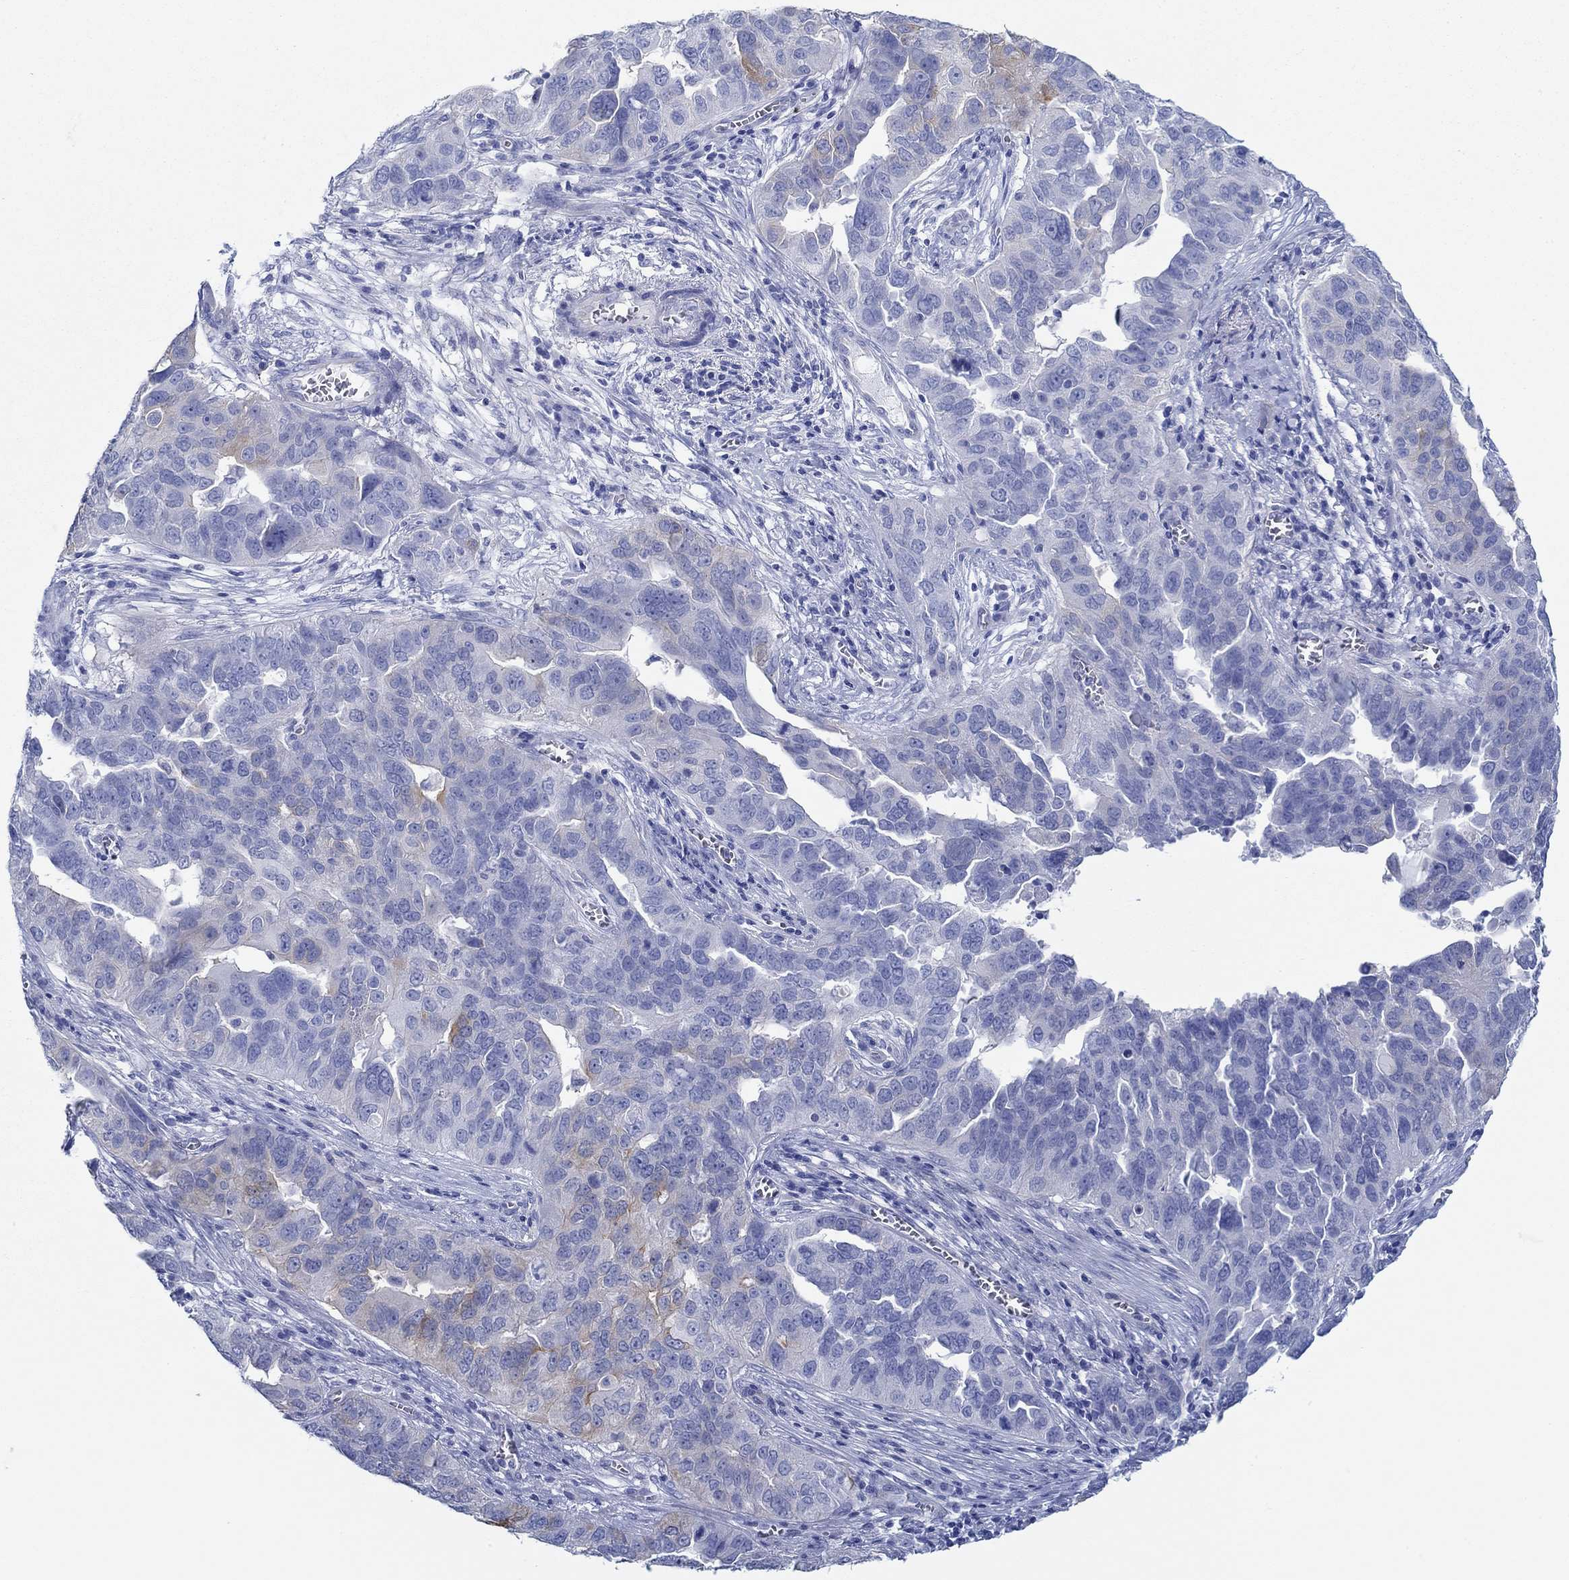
{"staining": {"intensity": "moderate", "quantity": "<25%", "location": "cytoplasmic/membranous"}, "tissue": "ovarian cancer", "cell_type": "Tumor cells", "image_type": "cancer", "snomed": [{"axis": "morphology", "description": "Carcinoma, endometroid"}, {"axis": "topography", "description": "Soft tissue"}, {"axis": "topography", "description": "Ovary"}], "caption": "A brown stain labels moderate cytoplasmic/membranous staining of a protein in human ovarian cancer tumor cells. The protein is stained brown, and the nuclei are stained in blue (DAB (3,3'-diaminobenzidine) IHC with brightfield microscopy, high magnification).", "gene": "IGFBP6", "patient": {"sex": "female", "age": 52}}